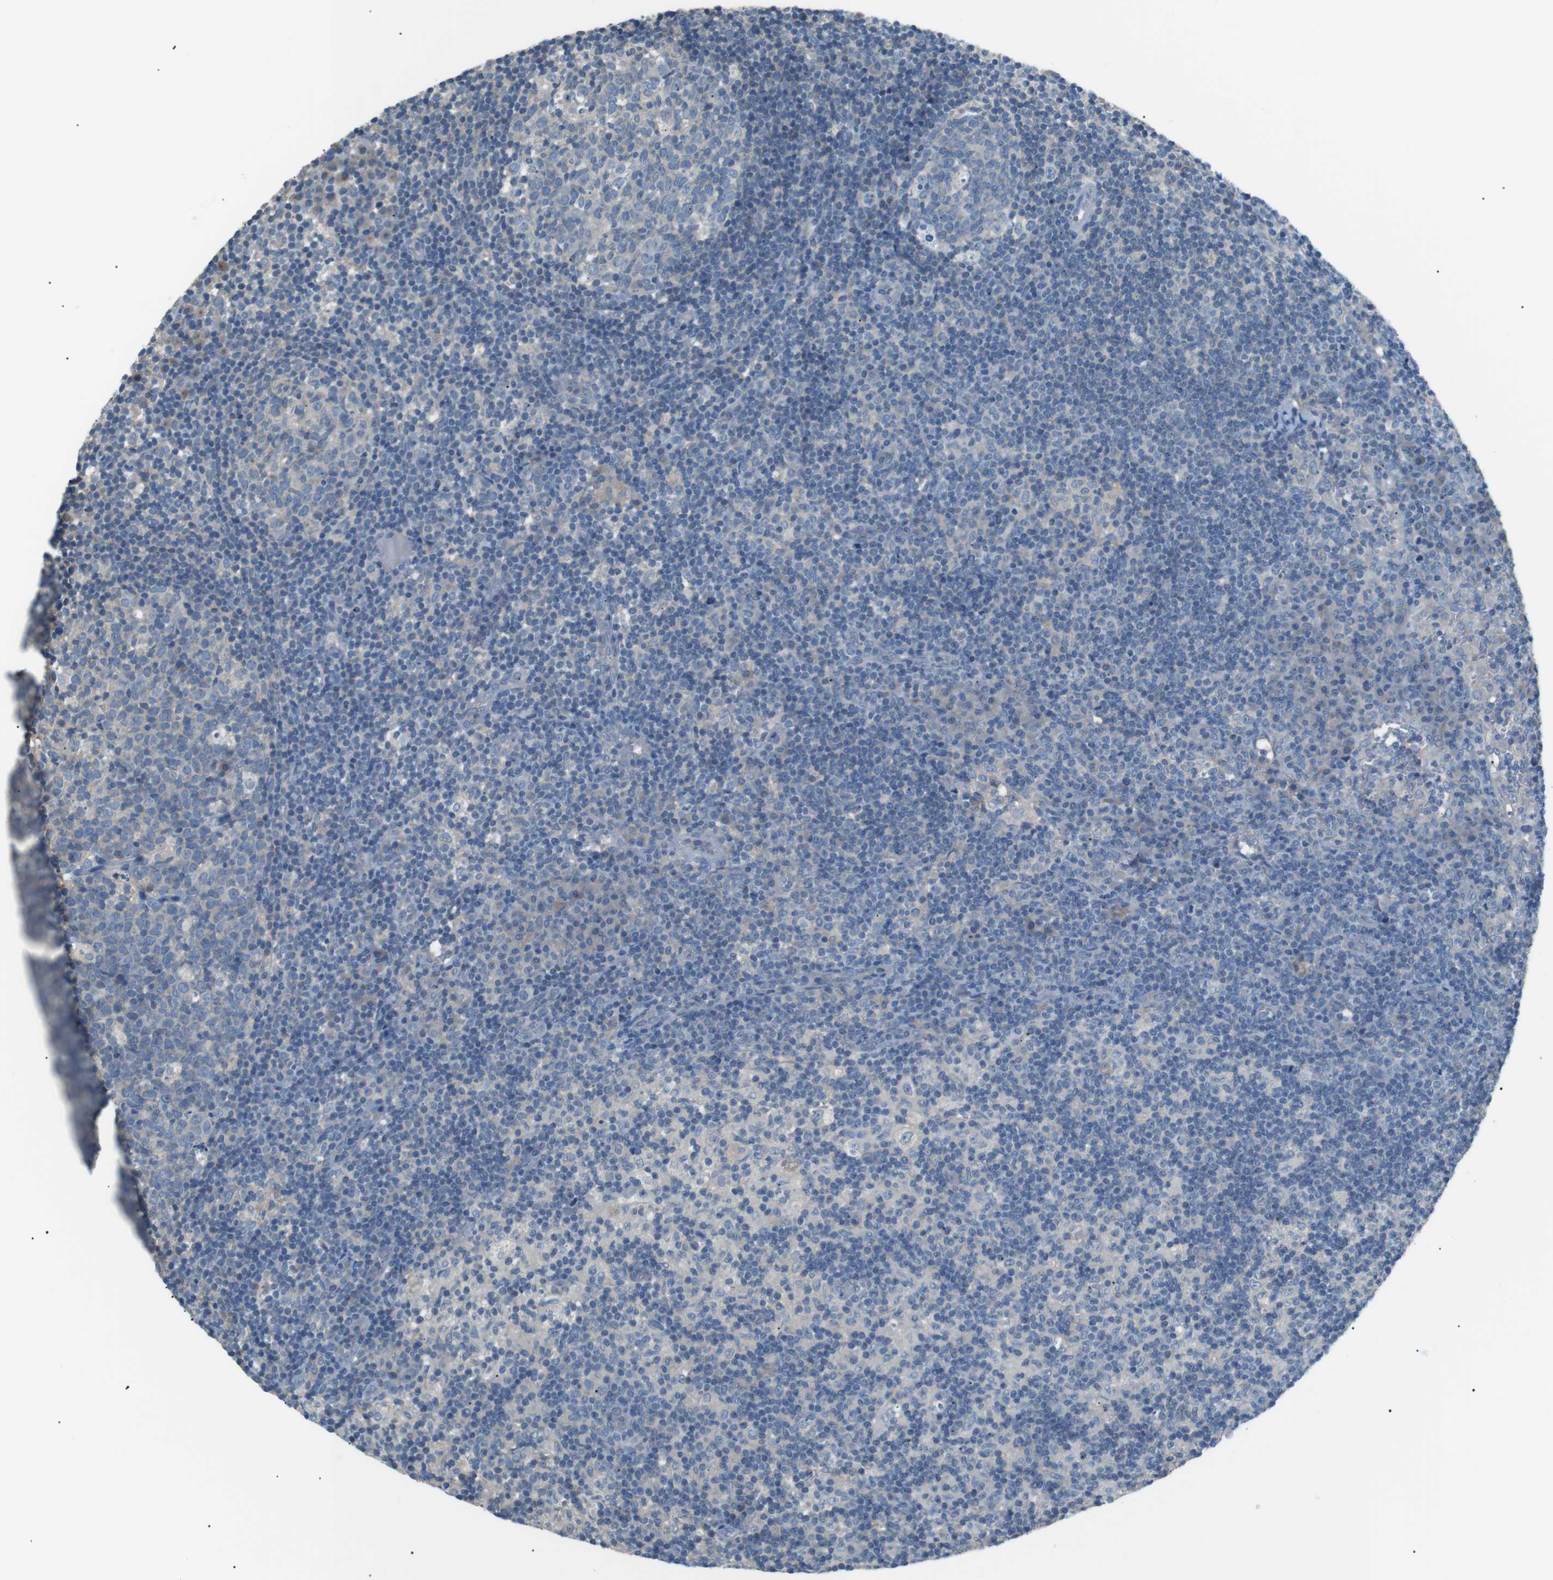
{"staining": {"intensity": "negative", "quantity": "none", "location": "none"}, "tissue": "lymph node", "cell_type": "Germinal center cells", "image_type": "normal", "snomed": [{"axis": "morphology", "description": "Normal tissue, NOS"}, {"axis": "morphology", "description": "Inflammation, NOS"}, {"axis": "topography", "description": "Lymph node"}], "caption": "High power microscopy photomicrograph of an immunohistochemistry (IHC) image of benign lymph node, revealing no significant expression in germinal center cells. (Stains: DAB immunohistochemistry (IHC) with hematoxylin counter stain, Microscopy: brightfield microscopy at high magnification).", "gene": "CDH26", "patient": {"sex": "male", "age": 55}}